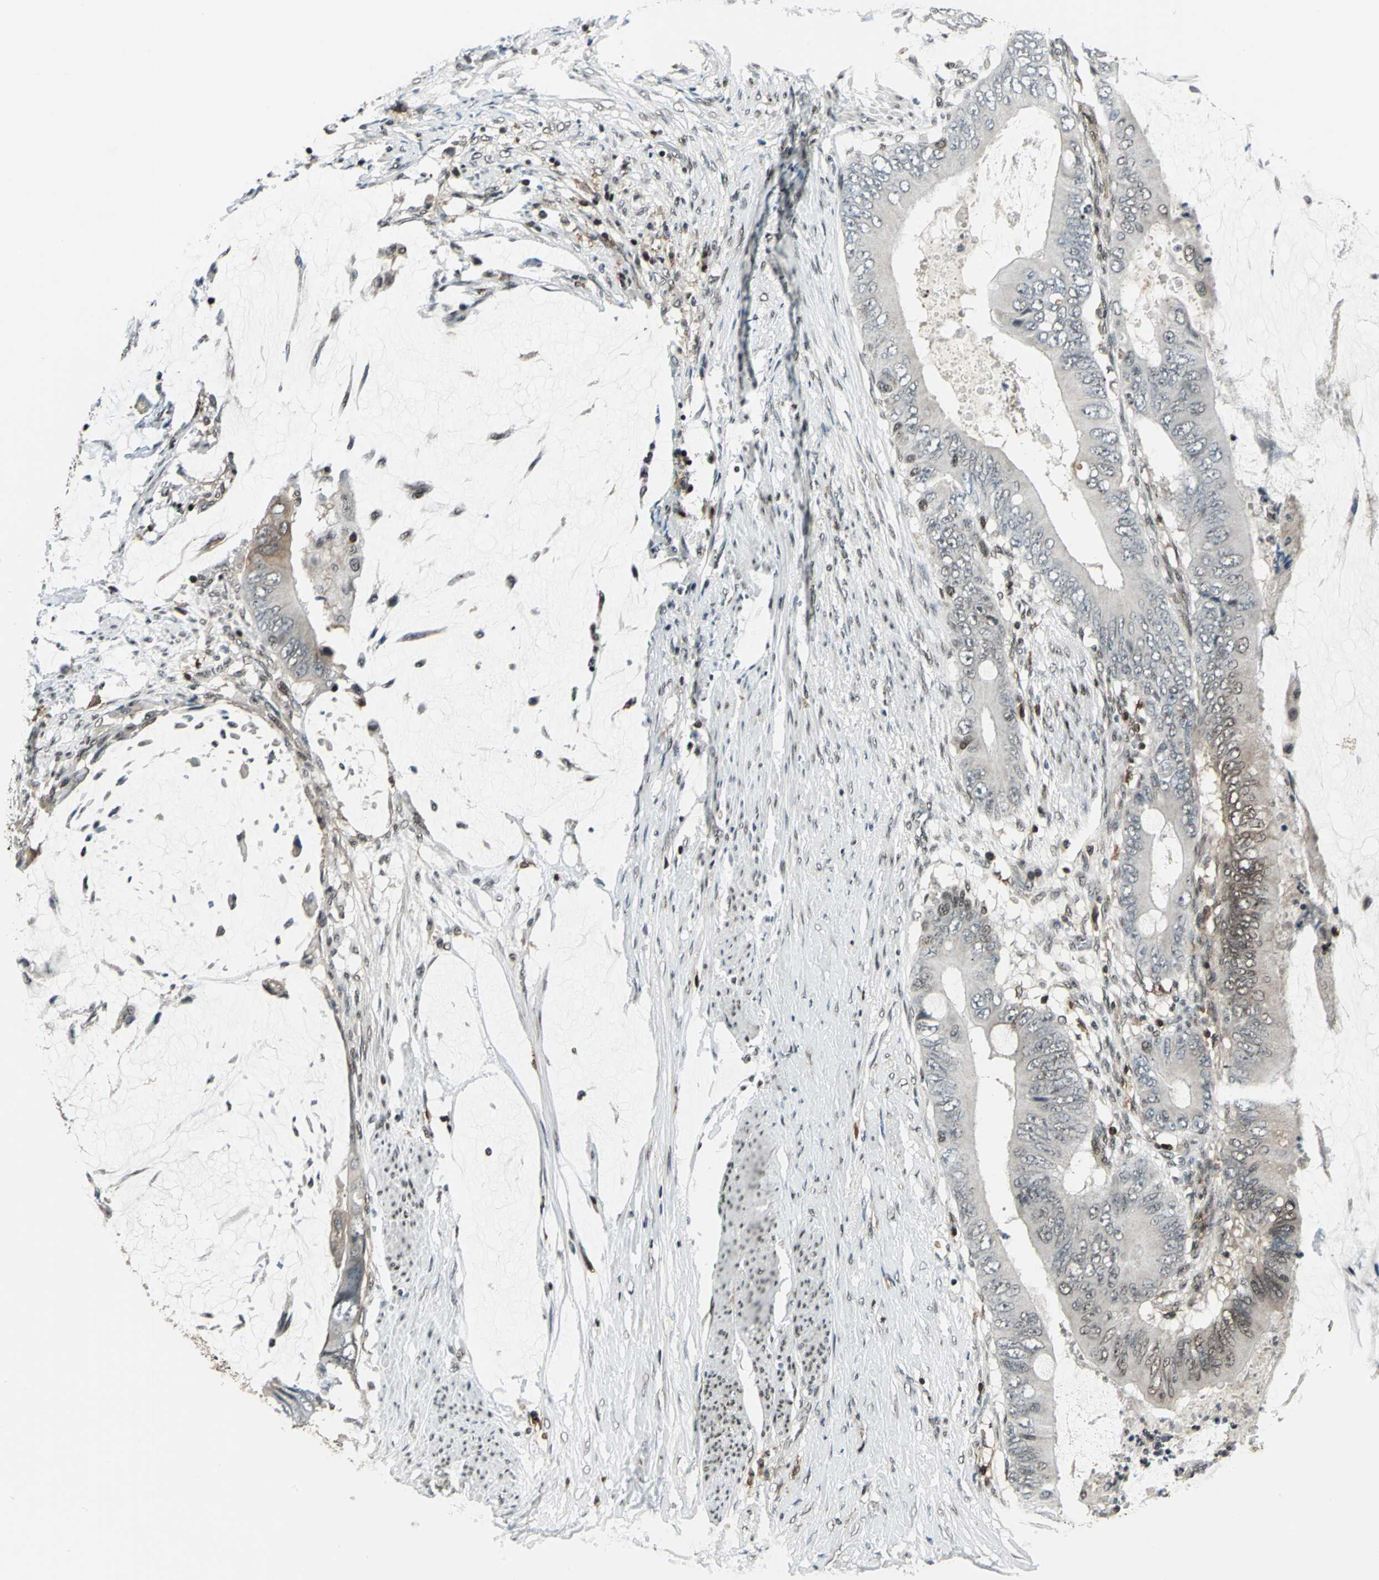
{"staining": {"intensity": "moderate", "quantity": "<25%", "location": "cytoplasmic/membranous,nuclear"}, "tissue": "colorectal cancer", "cell_type": "Tumor cells", "image_type": "cancer", "snomed": [{"axis": "morphology", "description": "Normal tissue, NOS"}, {"axis": "morphology", "description": "Adenocarcinoma, NOS"}, {"axis": "topography", "description": "Rectum"}, {"axis": "topography", "description": "Peripheral nerve tissue"}], "caption": "Colorectal cancer stained for a protein displays moderate cytoplasmic/membranous and nuclear positivity in tumor cells.", "gene": "NR2C2", "patient": {"sex": "female", "age": 77}}